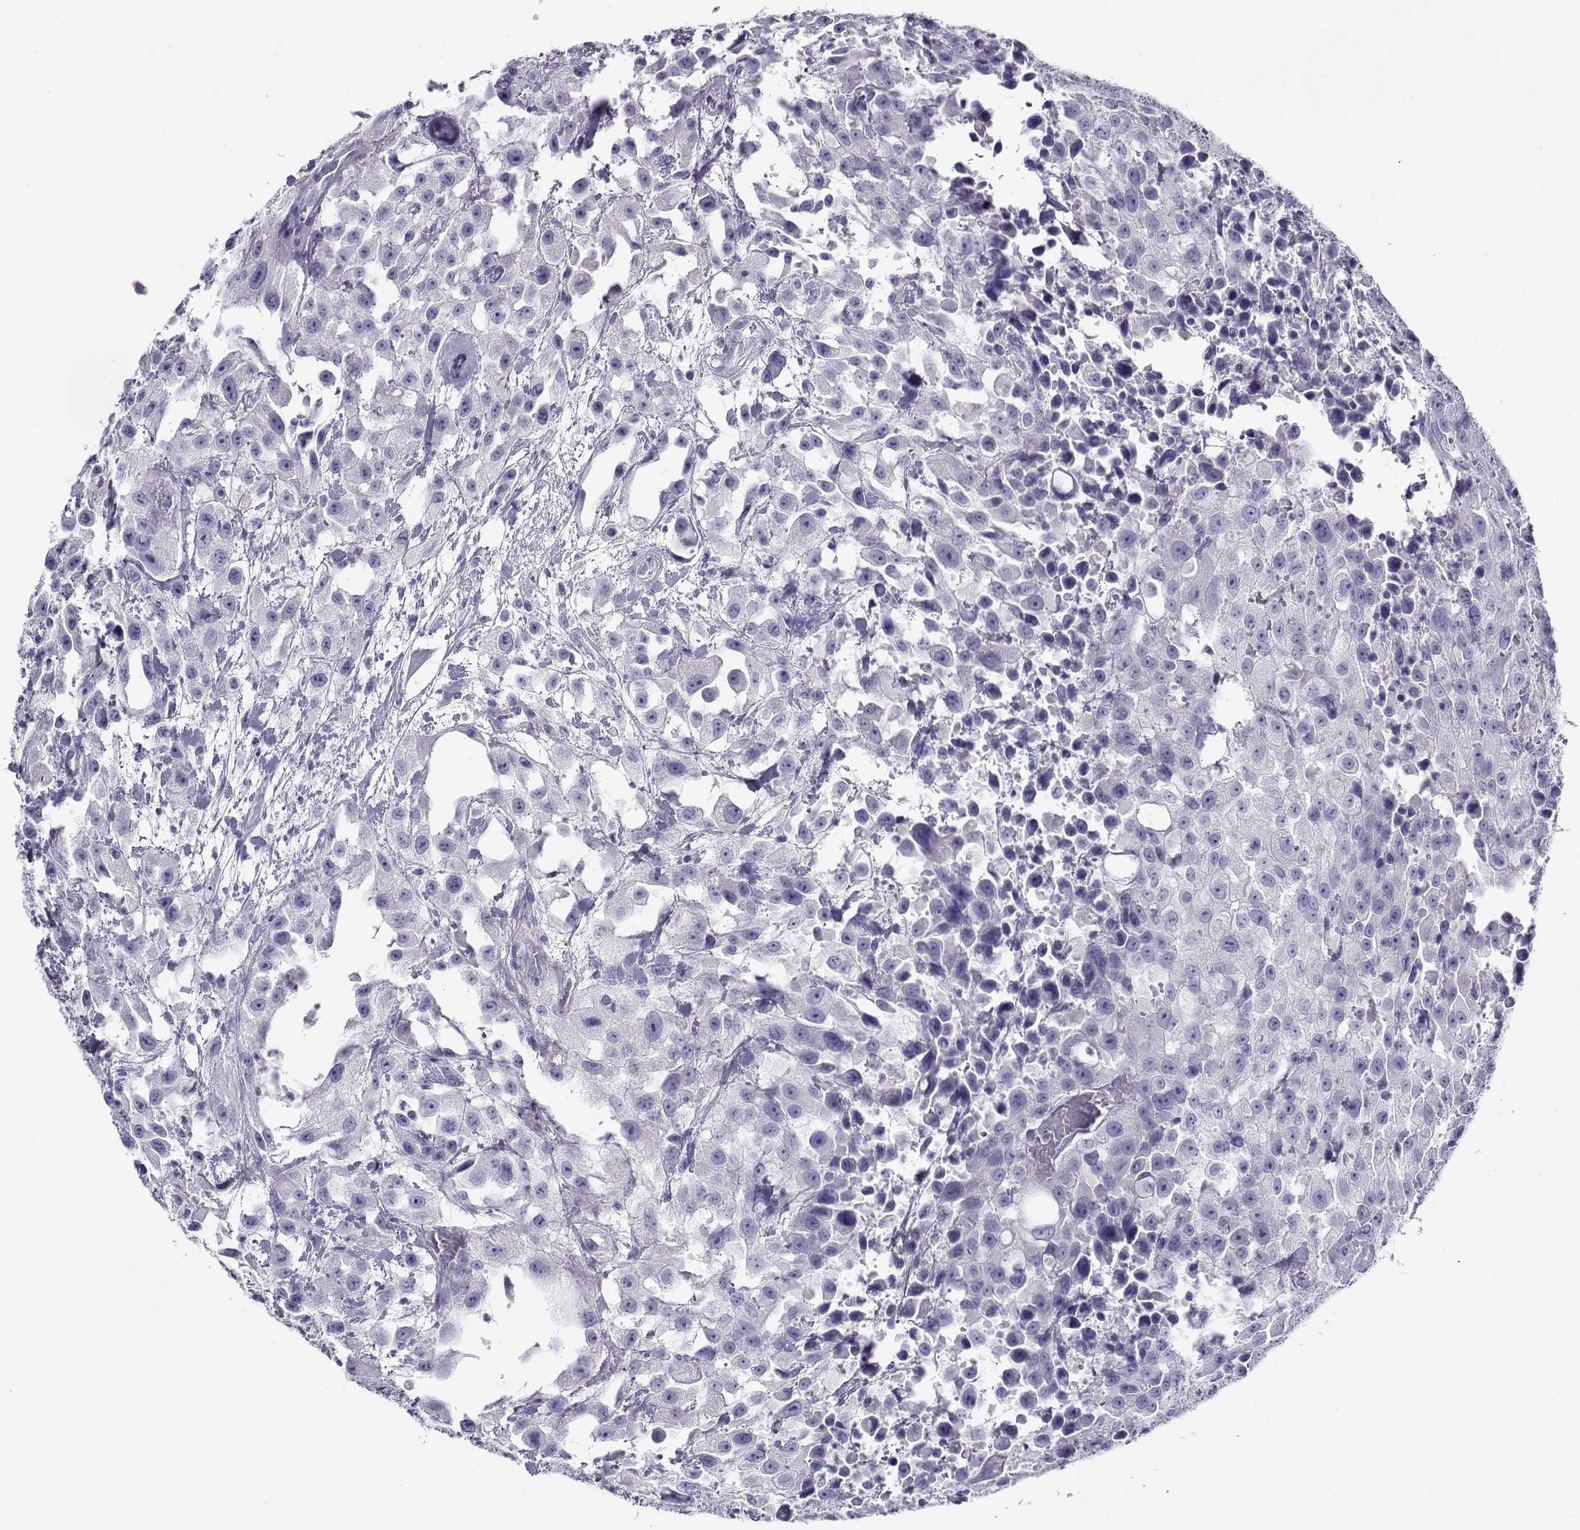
{"staining": {"intensity": "negative", "quantity": "none", "location": "none"}, "tissue": "urothelial cancer", "cell_type": "Tumor cells", "image_type": "cancer", "snomed": [{"axis": "morphology", "description": "Urothelial carcinoma, High grade"}, {"axis": "topography", "description": "Urinary bladder"}], "caption": "This is a photomicrograph of IHC staining of urothelial cancer, which shows no expression in tumor cells.", "gene": "RHOXF2", "patient": {"sex": "male", "age": 79}}